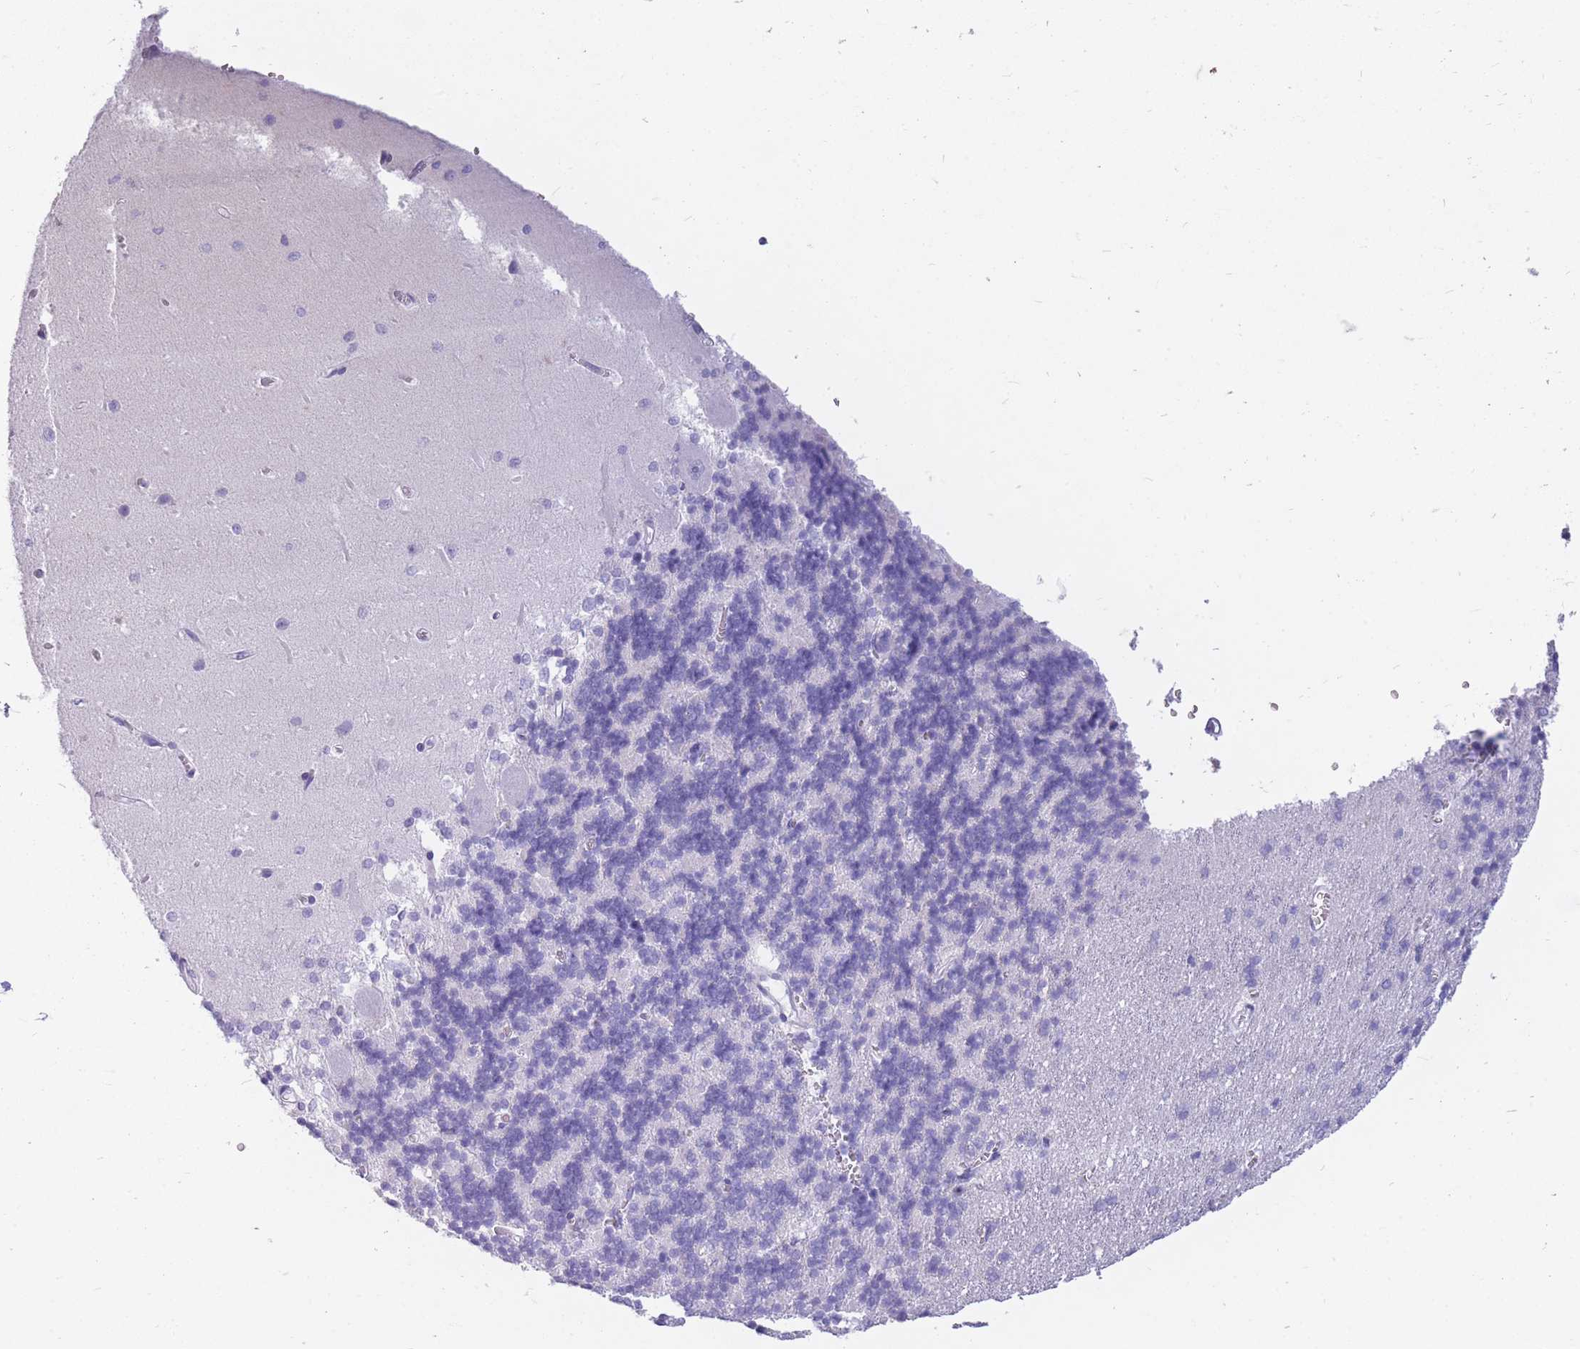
{"staining": {"intensity": "negative", "quantity": "none", "location": "none"}, "tissue": "cerebellum", "cell_type": "Cells in granular layer", "image_type": "normal", "snomed": [{"axis": "morphology", "description": "Normal tissue, NOS"}, {"axis": "topography", "description": "Cerebellum"}], "caption": "Cells in granular layer show no significant protein positivity in unremarkable cerebellum.", "gene": "ZFP37", "patient": {"sex": "male", "age": 37}}